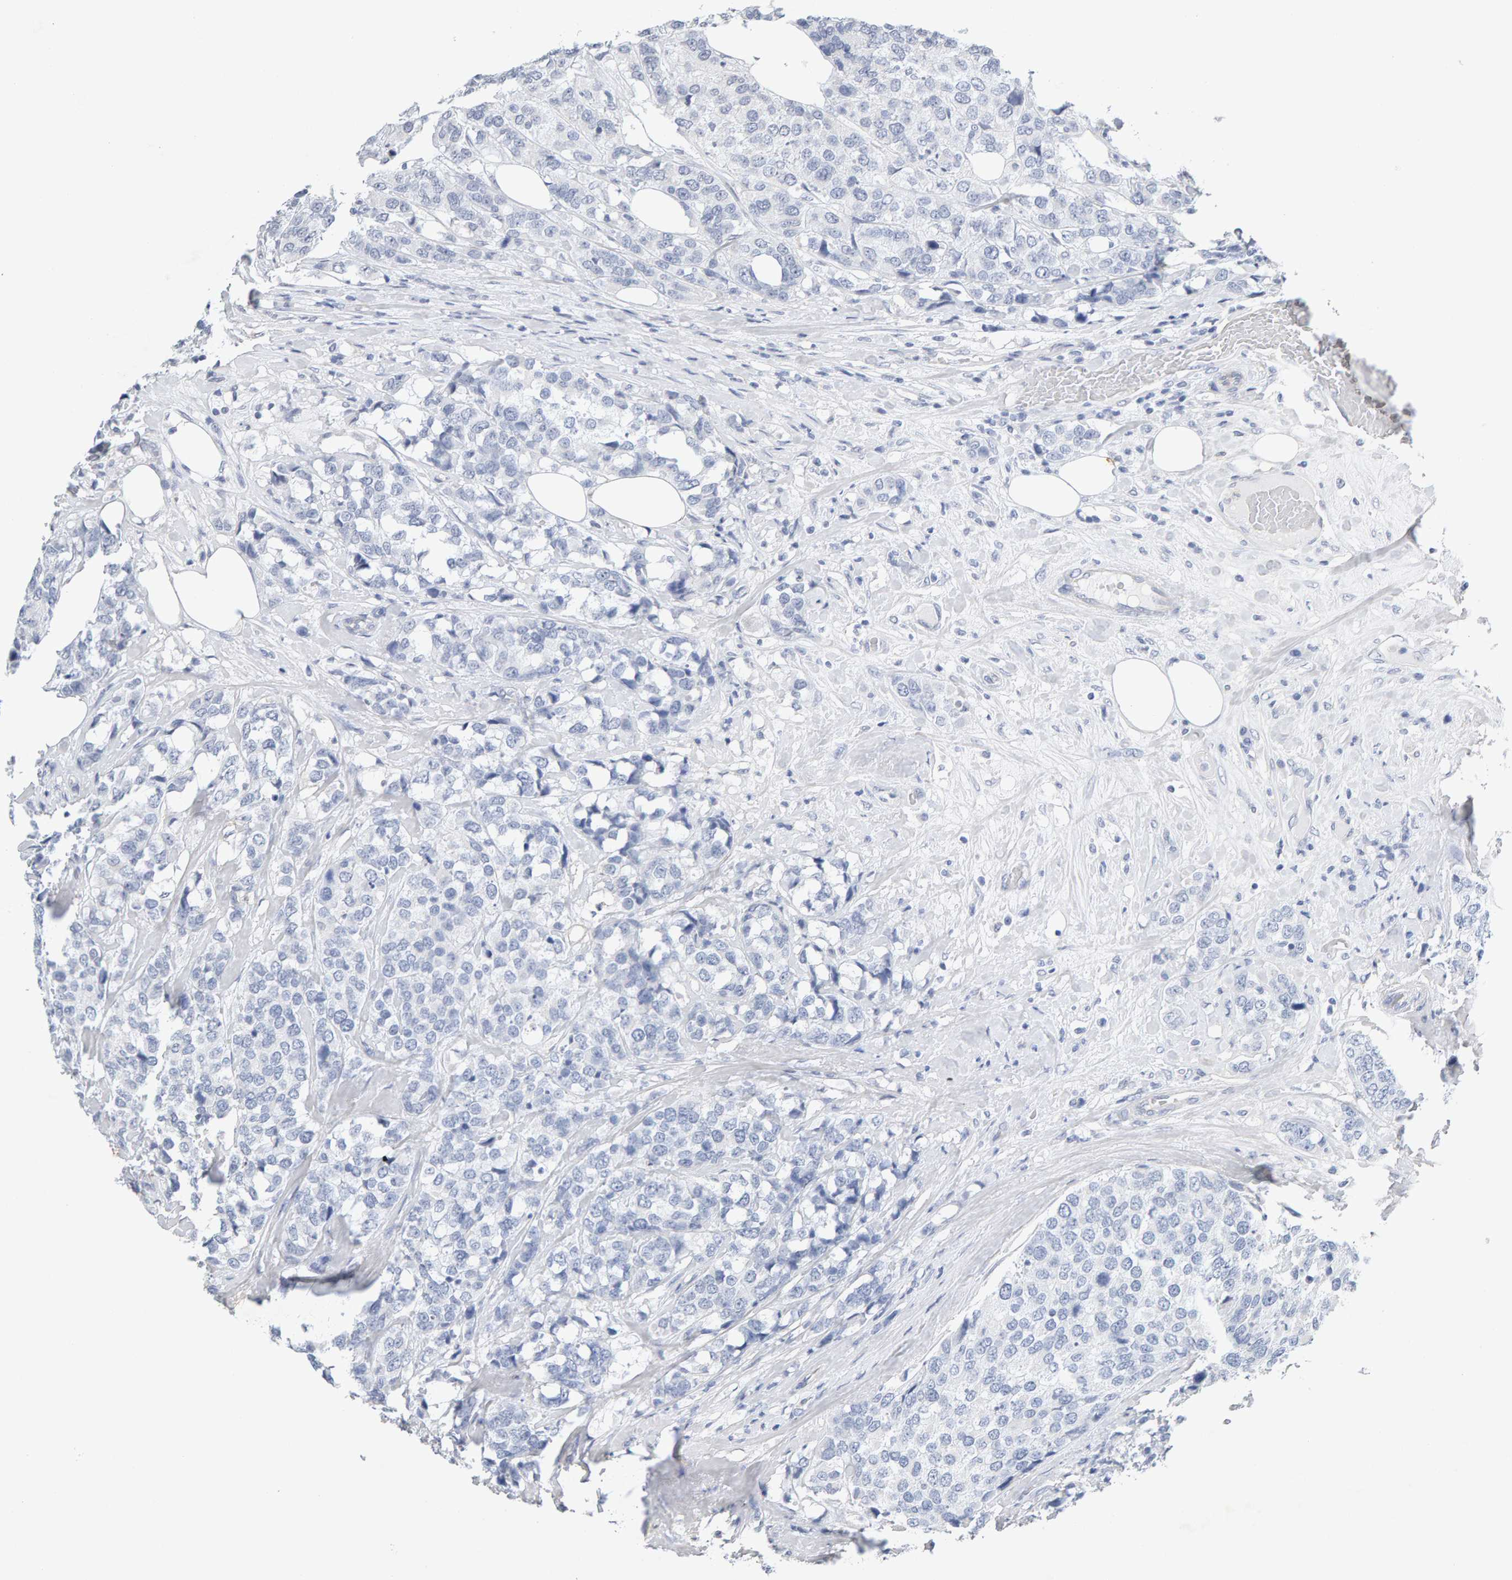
{"staining": {"intensity": "negative", "quantity": "none", "location": "none"}, "tissue": "breast cancer", "cell_type": "Tumor cells", "image_type": "cancer", "snomed": [{"axis": "morphology", "description": "Lobular carcinoma"}, {"axis": "topography", "description": "Breast"}], "caption": "There is no significant staining in tumor cells of breast cancer (lobular carcinoma).", "gene": "PTPRM", "patient": {"sex": "female", "age": 59}}